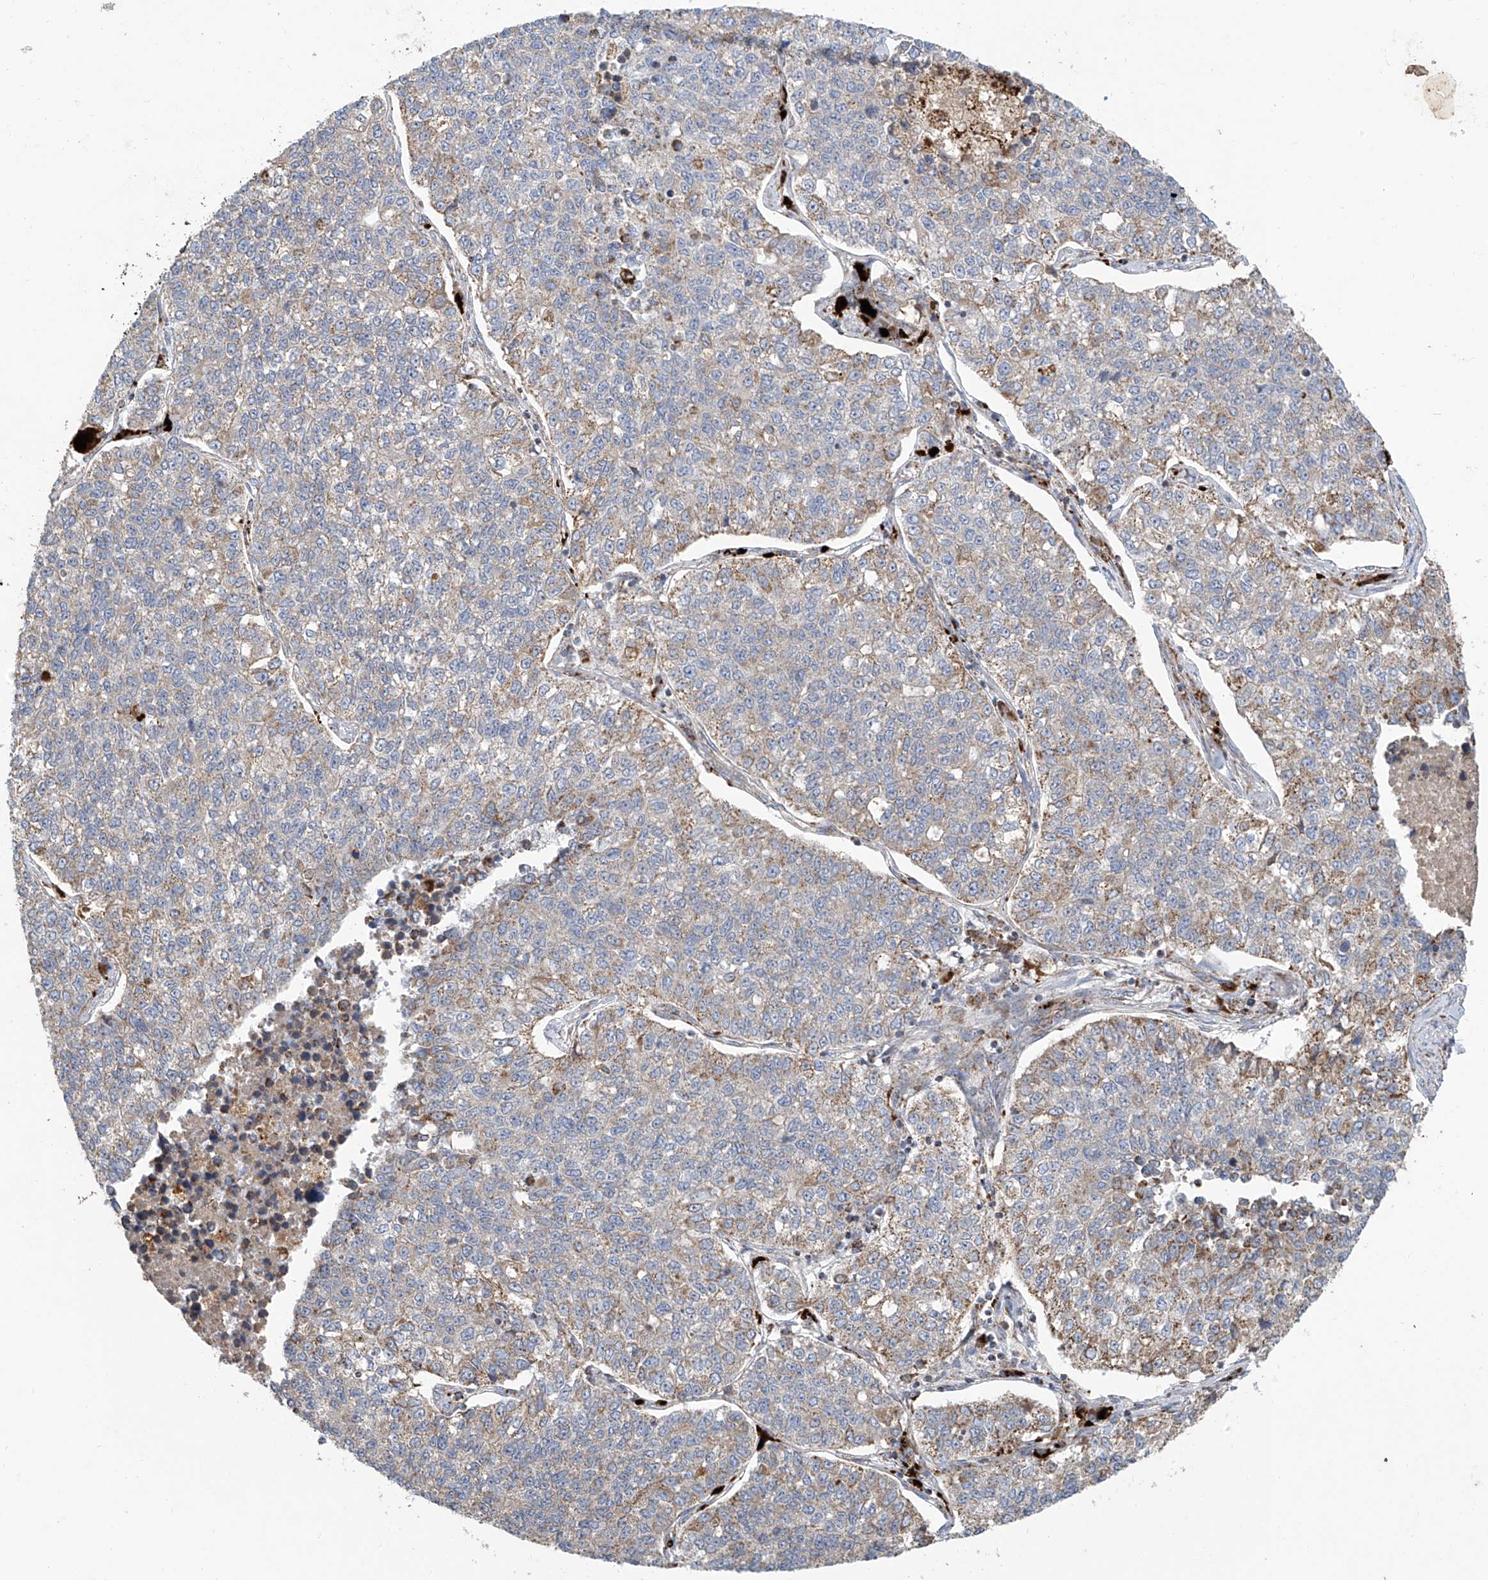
{"staining": {"intensity": "moderate", "quantity": "<25%", "location": "cytoplasmic/membranous"}, "tissue": "lung cancer", "cell_type": "Tumor cells", "image_type": "cancer", "snomed": [{"axis": "morphology", "description": "Adenocarcinoma, NOS"}, {"axis": "topography", "description": "Lung"}], "caption": "Immunohistochemical staining of human lung cancer (adenocarcinoma) exhibits moderate cytoplasmic/membranous protein positivity in about <25% of tumor cells. (DAB (3,3'-diaminobenzidine) IHC, brown staining for protein, blue staining for nuclei).", "gene": "C2orf74", "patient": {"sex": "male", "age": 49}}